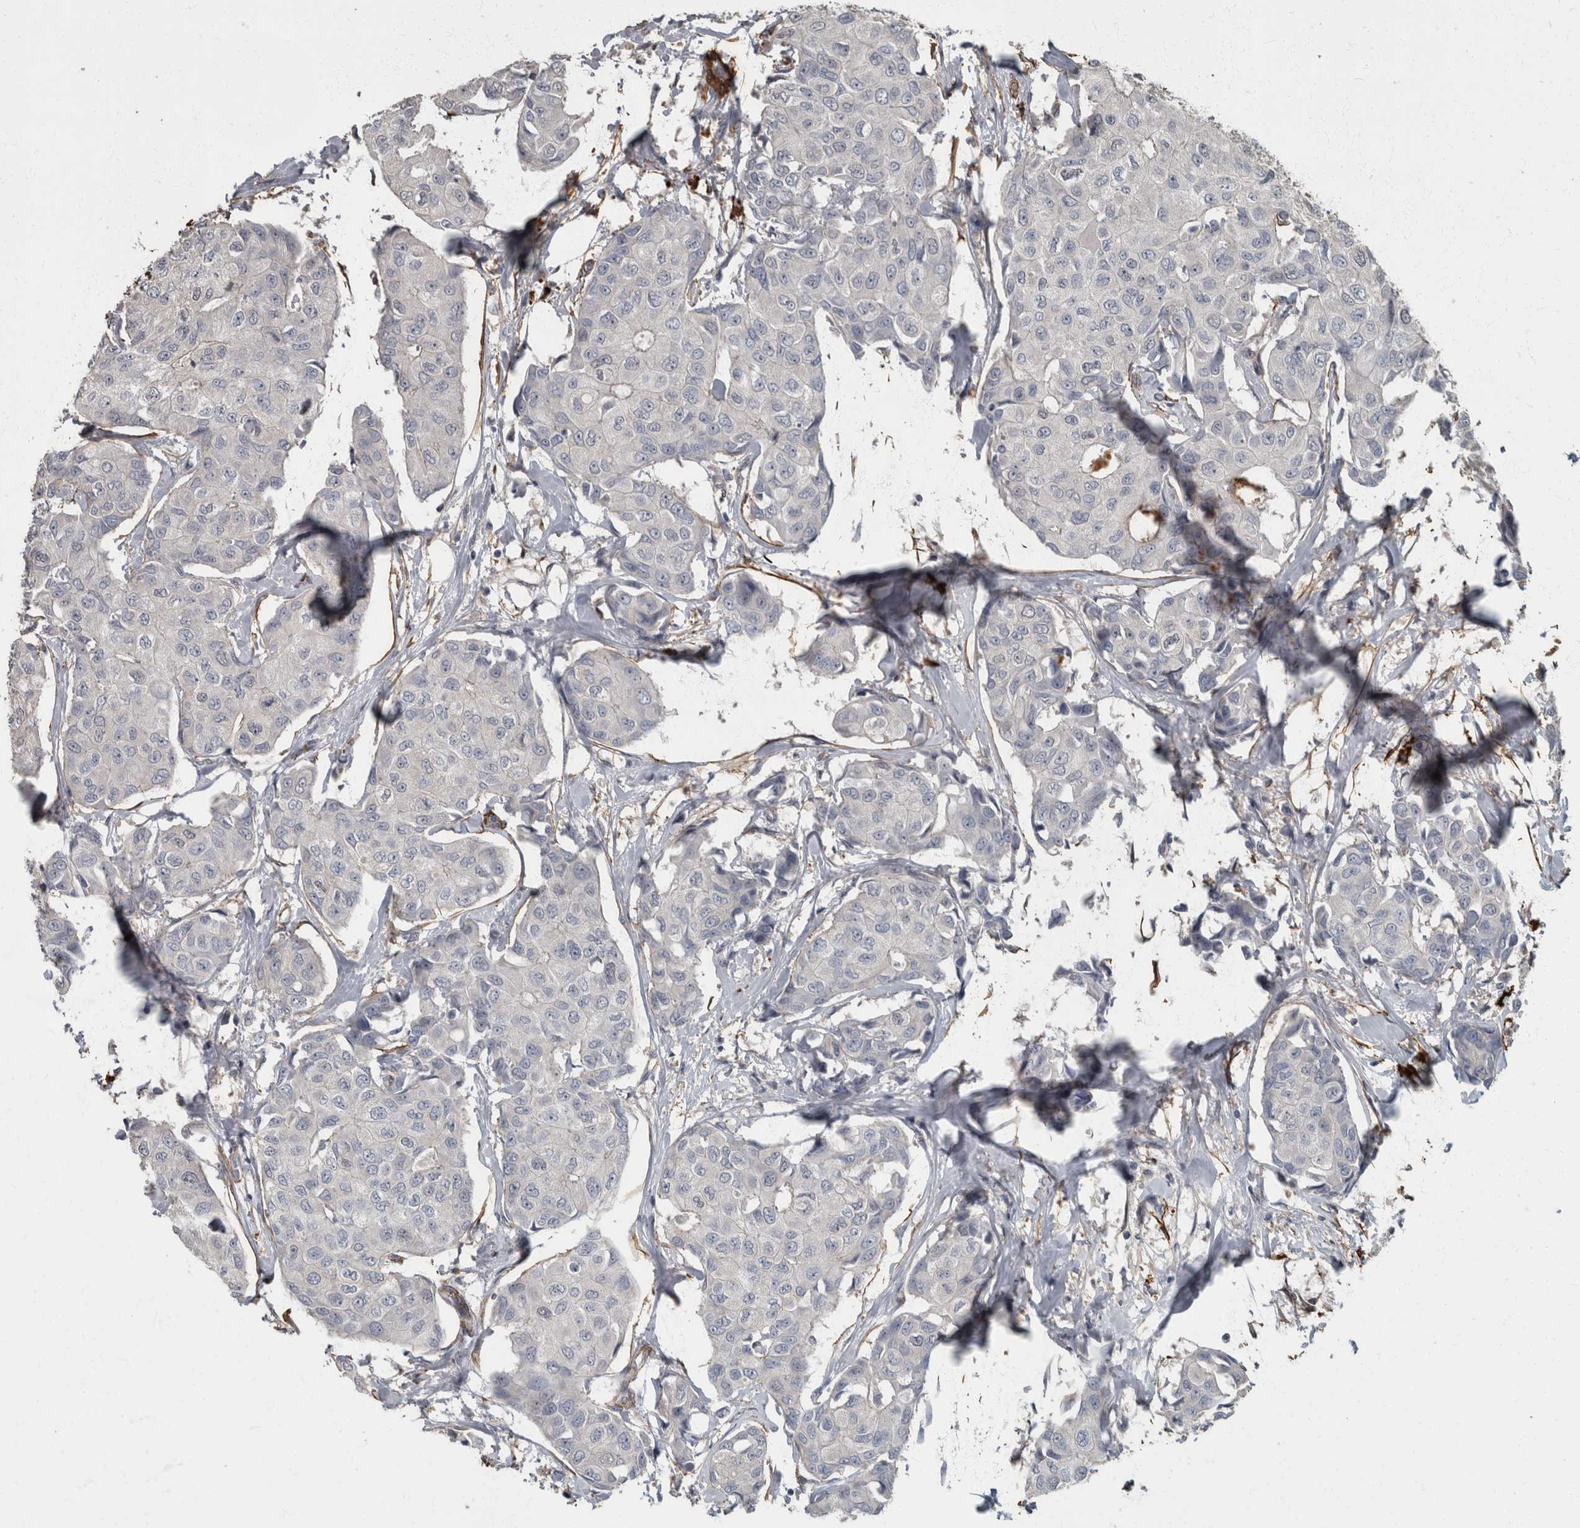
{"staining": {"intensity": "negative", "quantity": "none", "location": "none"}, "tissue": "breast cancer", "cell_type": "Tumor cells", "image_type": "cancer", "snomed": [{"axis": "morphology", "description": "Duct carcinoma"}, {"axis": "topography", "description": "Breast"}], "caption": "A histopathology image of breast cancer (invasive ductal carcinoma) stained for a protein displays no brown staining in tumor cells.", "gene": "MASTL", "patient": {"sex": "female", "age": 80}}